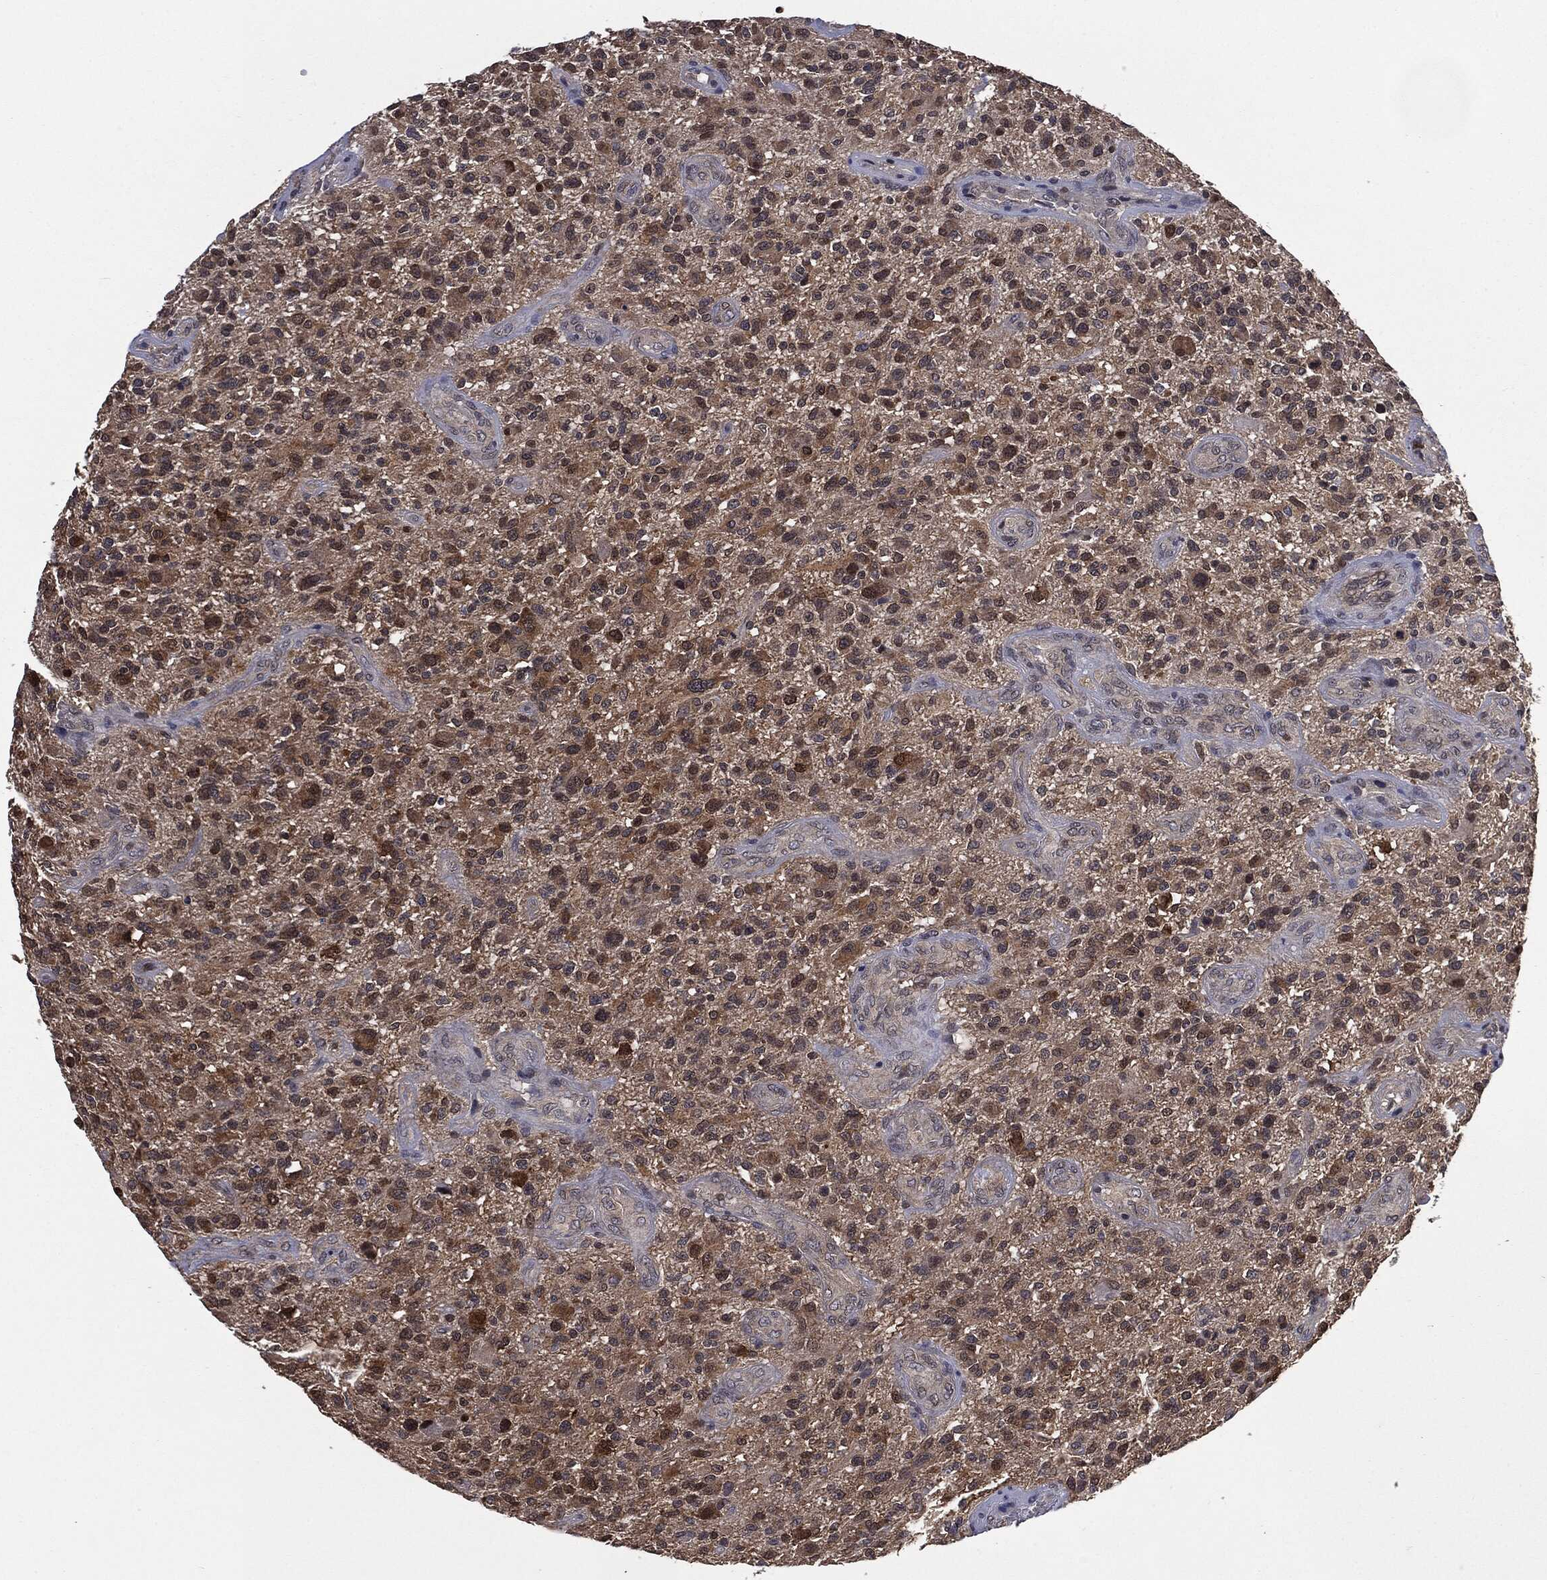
{"staining": {"intensity": "moderate", "quantity": ">75%", "location": "cytoplasmic/membranous"}, "tissue": "glioma", "cell_type": "Tumor cells", "image_type": "cancer", "snomed": [{"axis": "morphology", "description": "Glioma, malignant, High grade"}, {"axis": "topography", "description": "Brain"}], "caption": "Immunohistochemical staining of malignant high-grade glioma displays medium levels of moderate cytoplasmic/membranous protein staining in approximately >75% of tumor cells. The staining was performed using DAB to visualize the protein expression in brown, while the nuclei were stained in blue with hematoxylin (Magnification: 20x).", "gene": "GPI", "patient": {"sex": "male", "age": 47}}